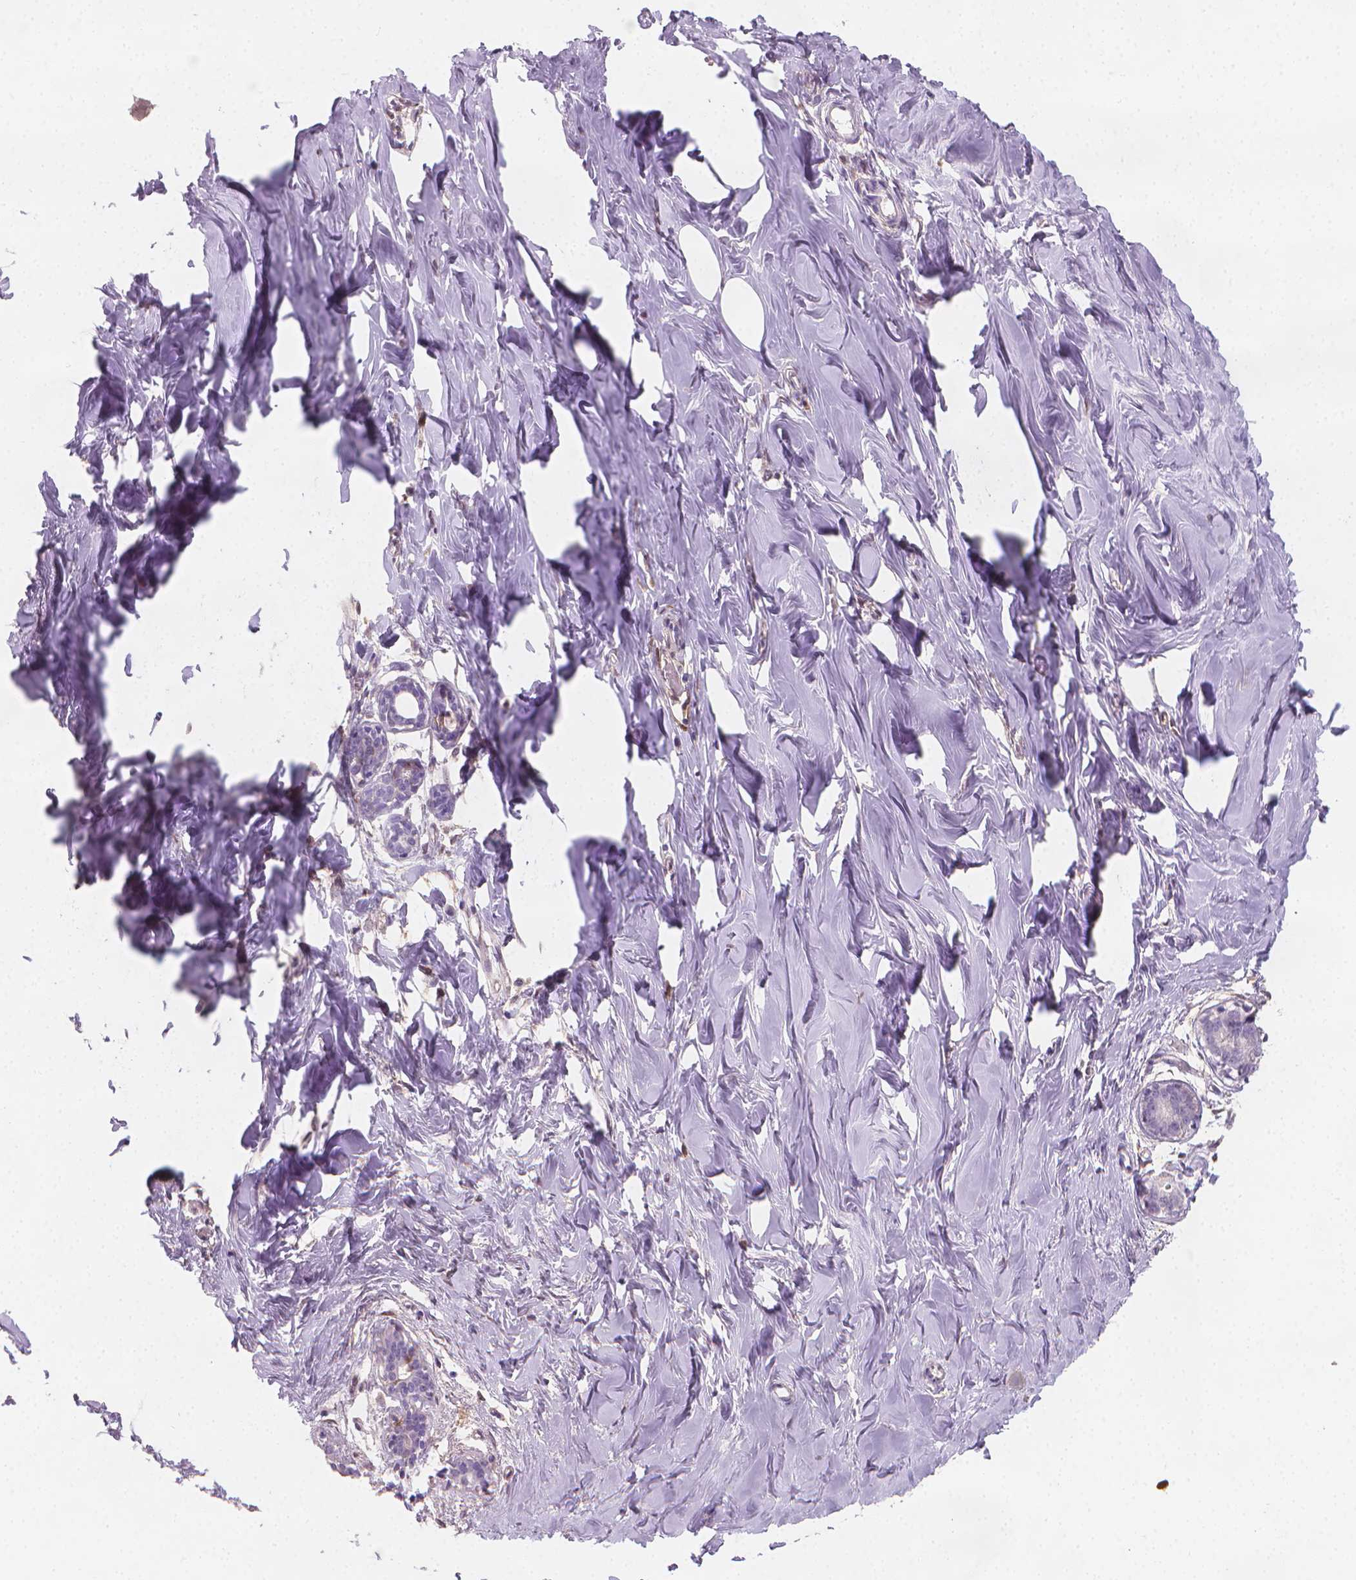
{"staining": {"intensity": "negative", "quantity": "none", "location": "none"}, "tissue": "breast", "cell_type": "Adipocytes", "image_type": "normal", "snomed": [{"axis": "morphology", "description": "Normal tissue, NOS"}, {"axis": "topography", "description": "Breast"}], "caption": "High magnification brightfield microscopy of benign breast stained with DAB (3,3'-diaminobenzidine) (brown) and counterstained with hematoxylin (blue): adipocytes show no significant positivity. (Brightfield microscopy of DAB (3,3'-diaminobenzidine) IHC at high magnification).", "gene": "TNFAIP2", "patient": {"sex": "female", "age": 27}}